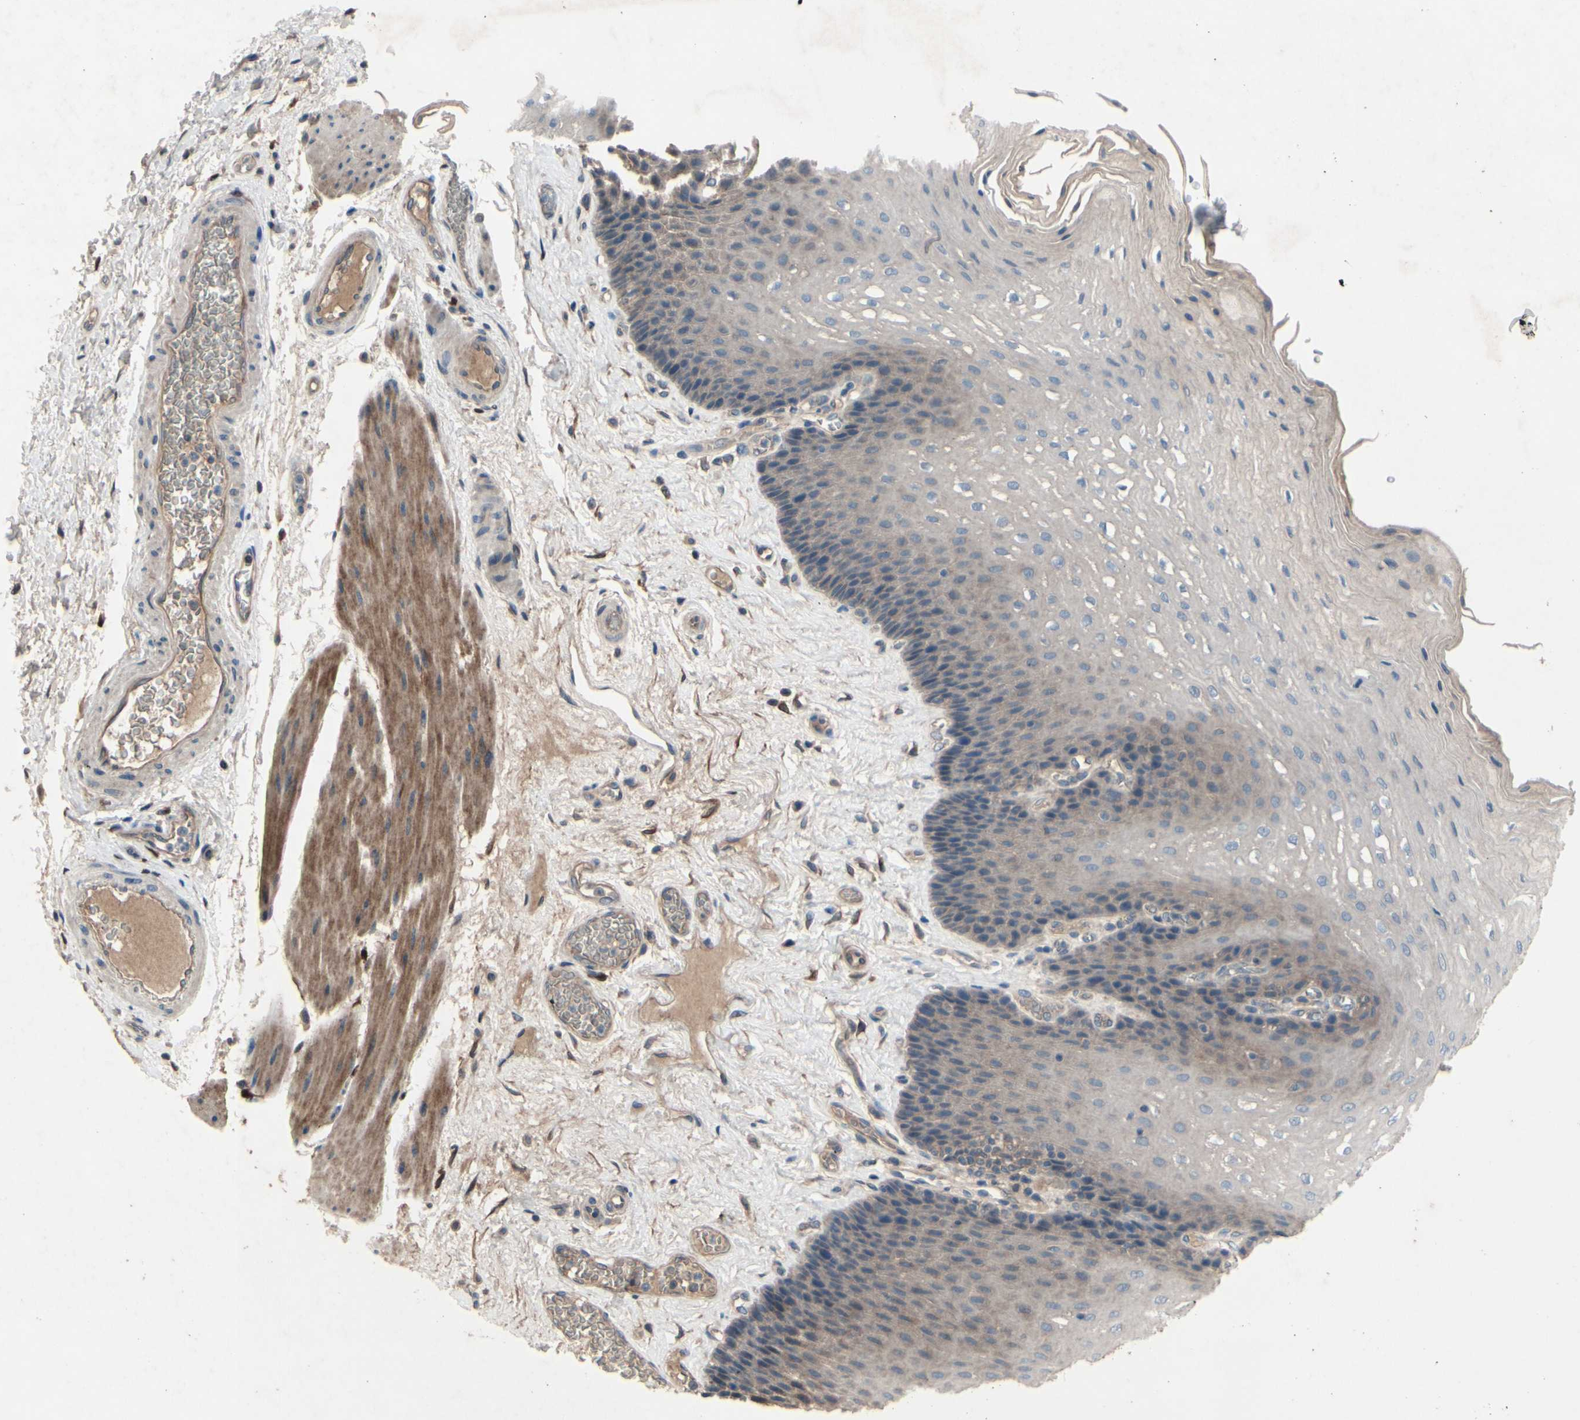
{"staining": {"intensity": "weak", "quantity": "25%-75%", "location": "cytoplasmic/membranous"}, "tissue": "esophagus", "cell_type": "Squamous epithelial cells", "image_type": "normal", "snomed": [{"axis": "morphology", "description": "Normal tissue, NOS"}, {"axis": "topography", "description": "Esophagus"}], "caption": "An image of esophagus stained for a protein exhibits weak cytoplasmic/membranous brown staining in squamous epithelial cells. Using DAB (brown) and hematoxylin (blue) stains, captured at high magnification using brightfield microscopy.", "gene": "ICAM5", "patient": {"sex": "female", "age": 72}}